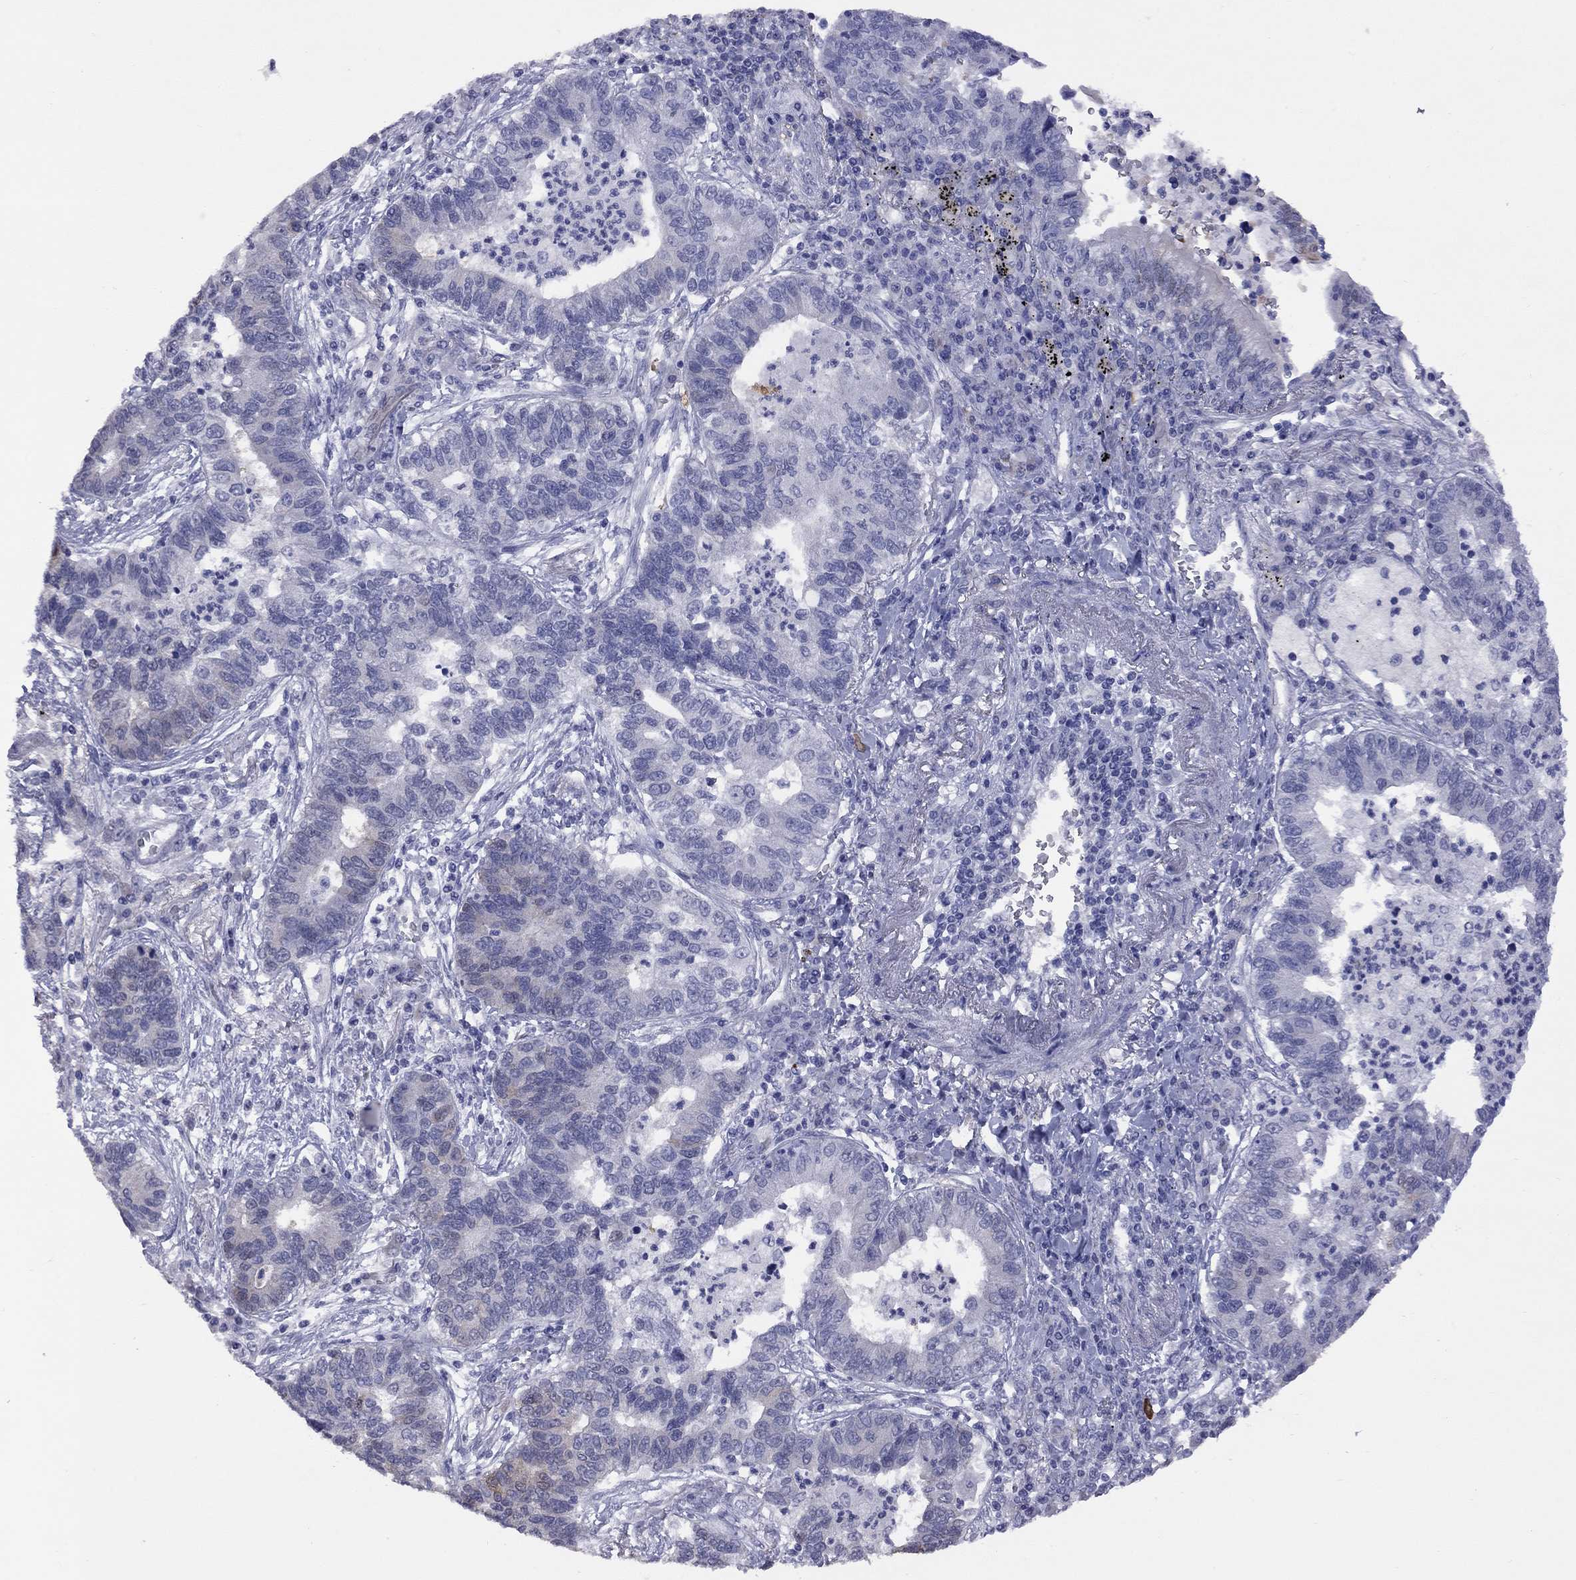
{"staining": {"intensity": "negative", "quantity": "none", "location": "none"}, "tissue": "lung cancer", "cell_type": "Tumor cells", "image_type": "cancer", "snomed": [{"axis": "morphology", "description": "Adenocarcinoma, NOS"}, {"axis": "topography", "description": "Lung"}], "caption": "Immunohistochemistry (IHC) micrograph of neoplastic tissue: lung cancer stained with DAB (3,3'-diaminobenzidine) demonstrates no significant protein positivity in tumor cells.", "gene": "HYLS1", "patient": {"sex": "female", "age": 57}}